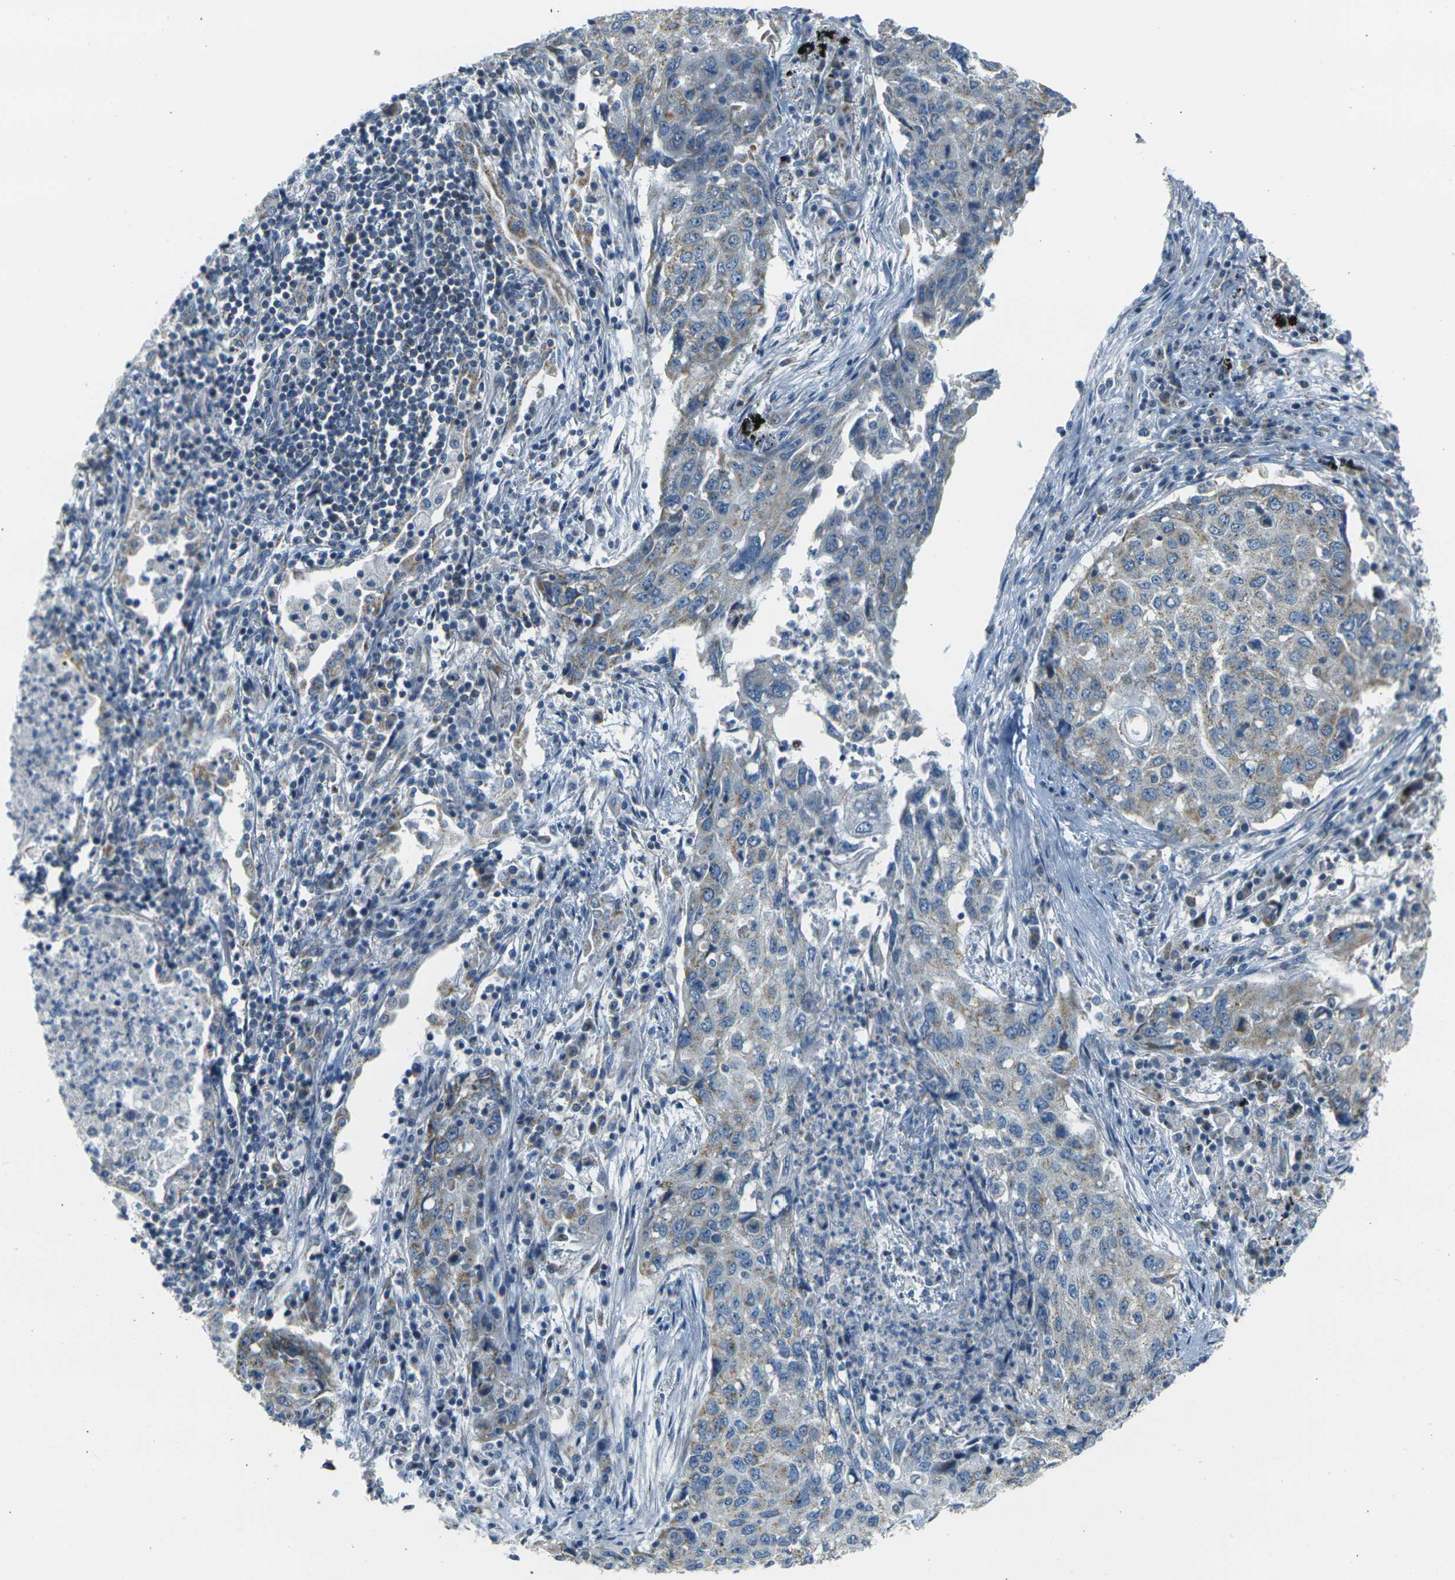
{"staining": {"intensity": "weak", "quantity": "<25%", "location": "cytoplasmic/membranous"}, "tissue": "lung cancer", "cell_type": "Tumor cells", "image_type": "cancer", "snomed": [{"axis": "morphology", "description": "Squamous cell carcinoma, NOS"}, {"axis": "topography", "description": "Lung"}], "caption": "Tumor cells are negative for protein expression in human lung cancer (squamous cell carcinoma).", "gene": "PARD6B", "patient": {"sex": "female", "age": 63}}